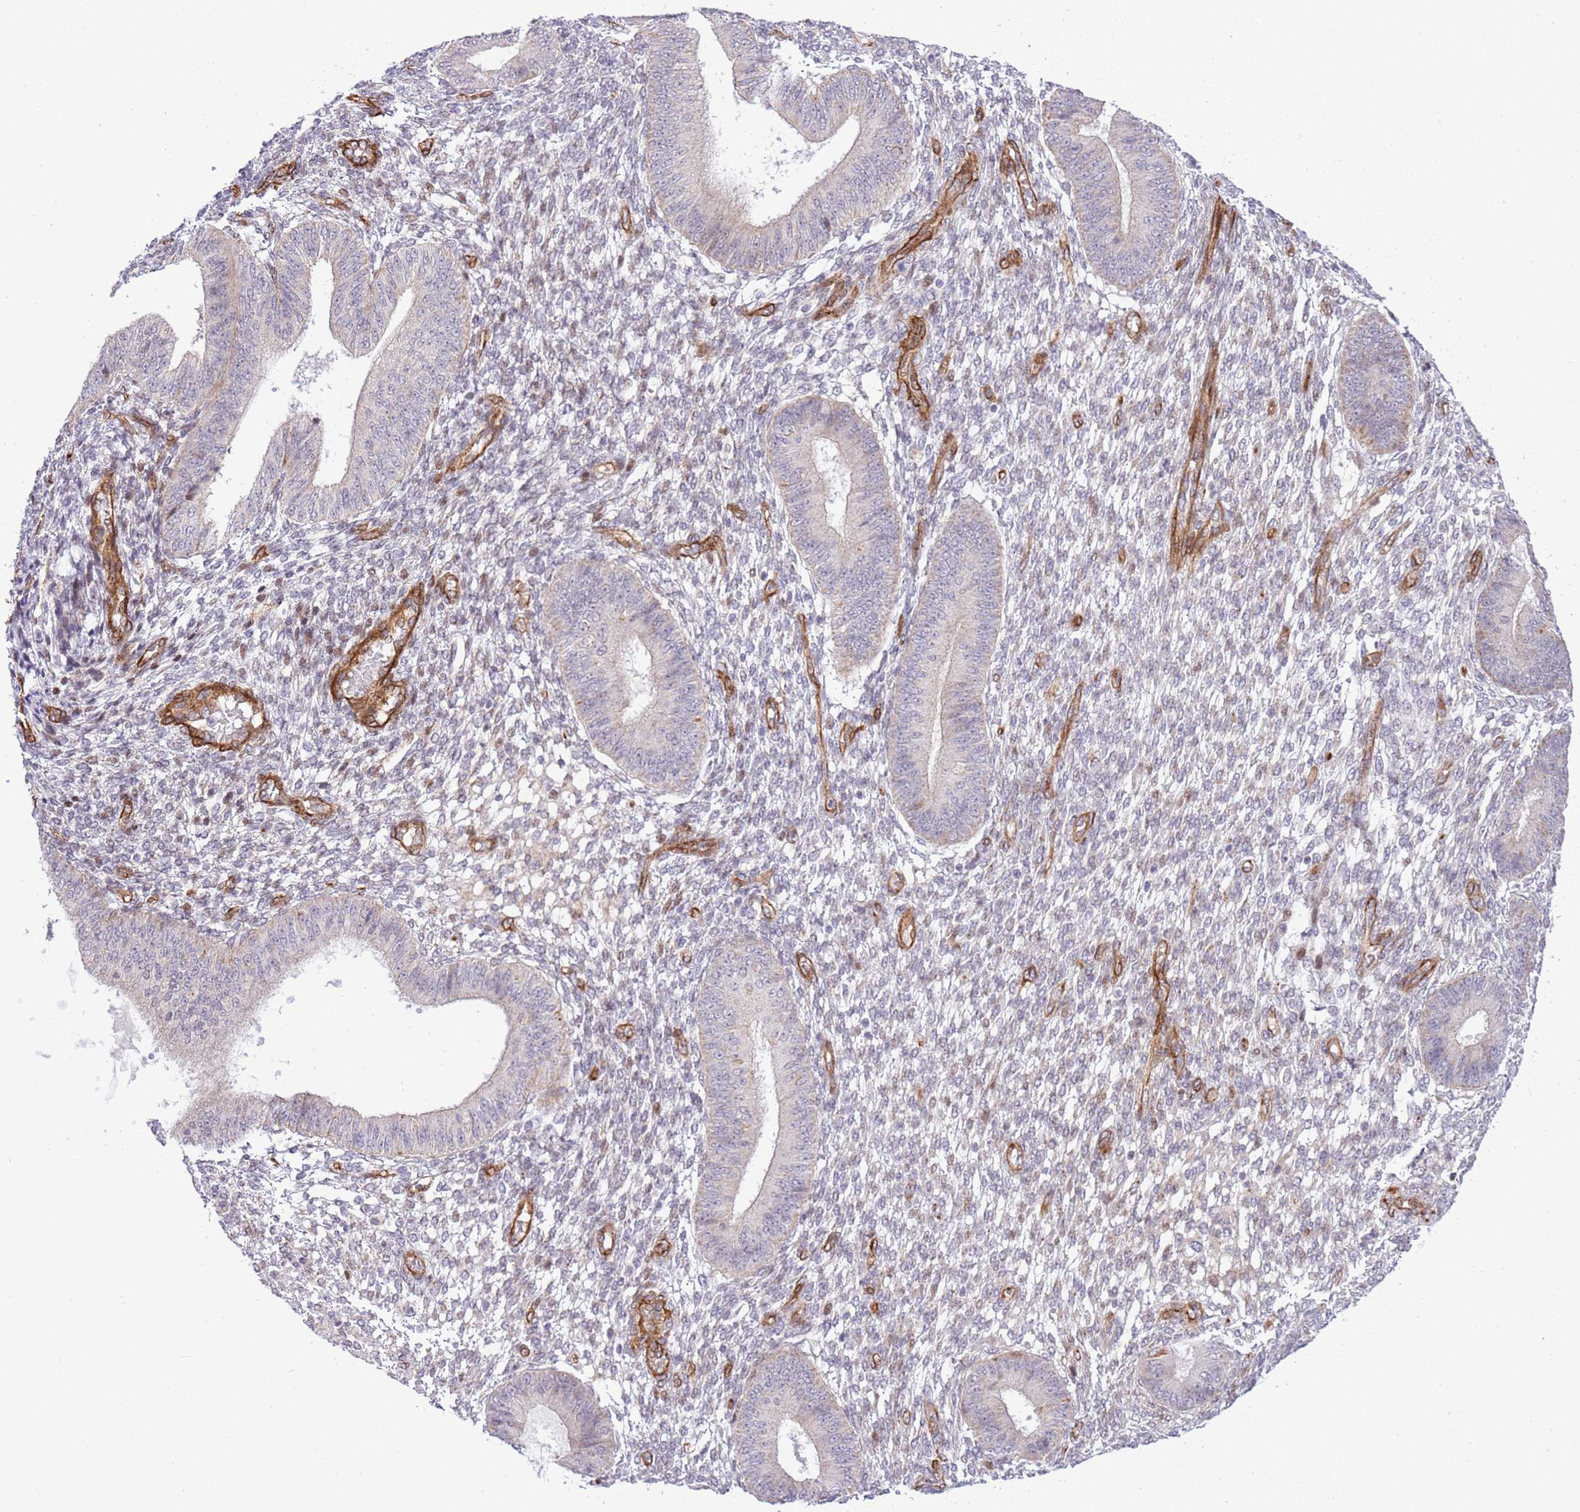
{"staining": {"intensity": "negative", "quantity": "none", "location": "none"}, "tissue": "endometrium", "cell_type": "Cells in endometrial stroma", "image_type": "normal", "snomed": [{"axis": "morphology", "description": "Normal tissue, NOS"}, {"axis": "topography", "description": "Endometrium"}], "caption": "IHC micrograph of benign endometrium stained for a protein (brown), which shows no staining in cells in endometrial stroma.", "gene": "NEK3", "patient": {"sex": "female", "age": 49}}